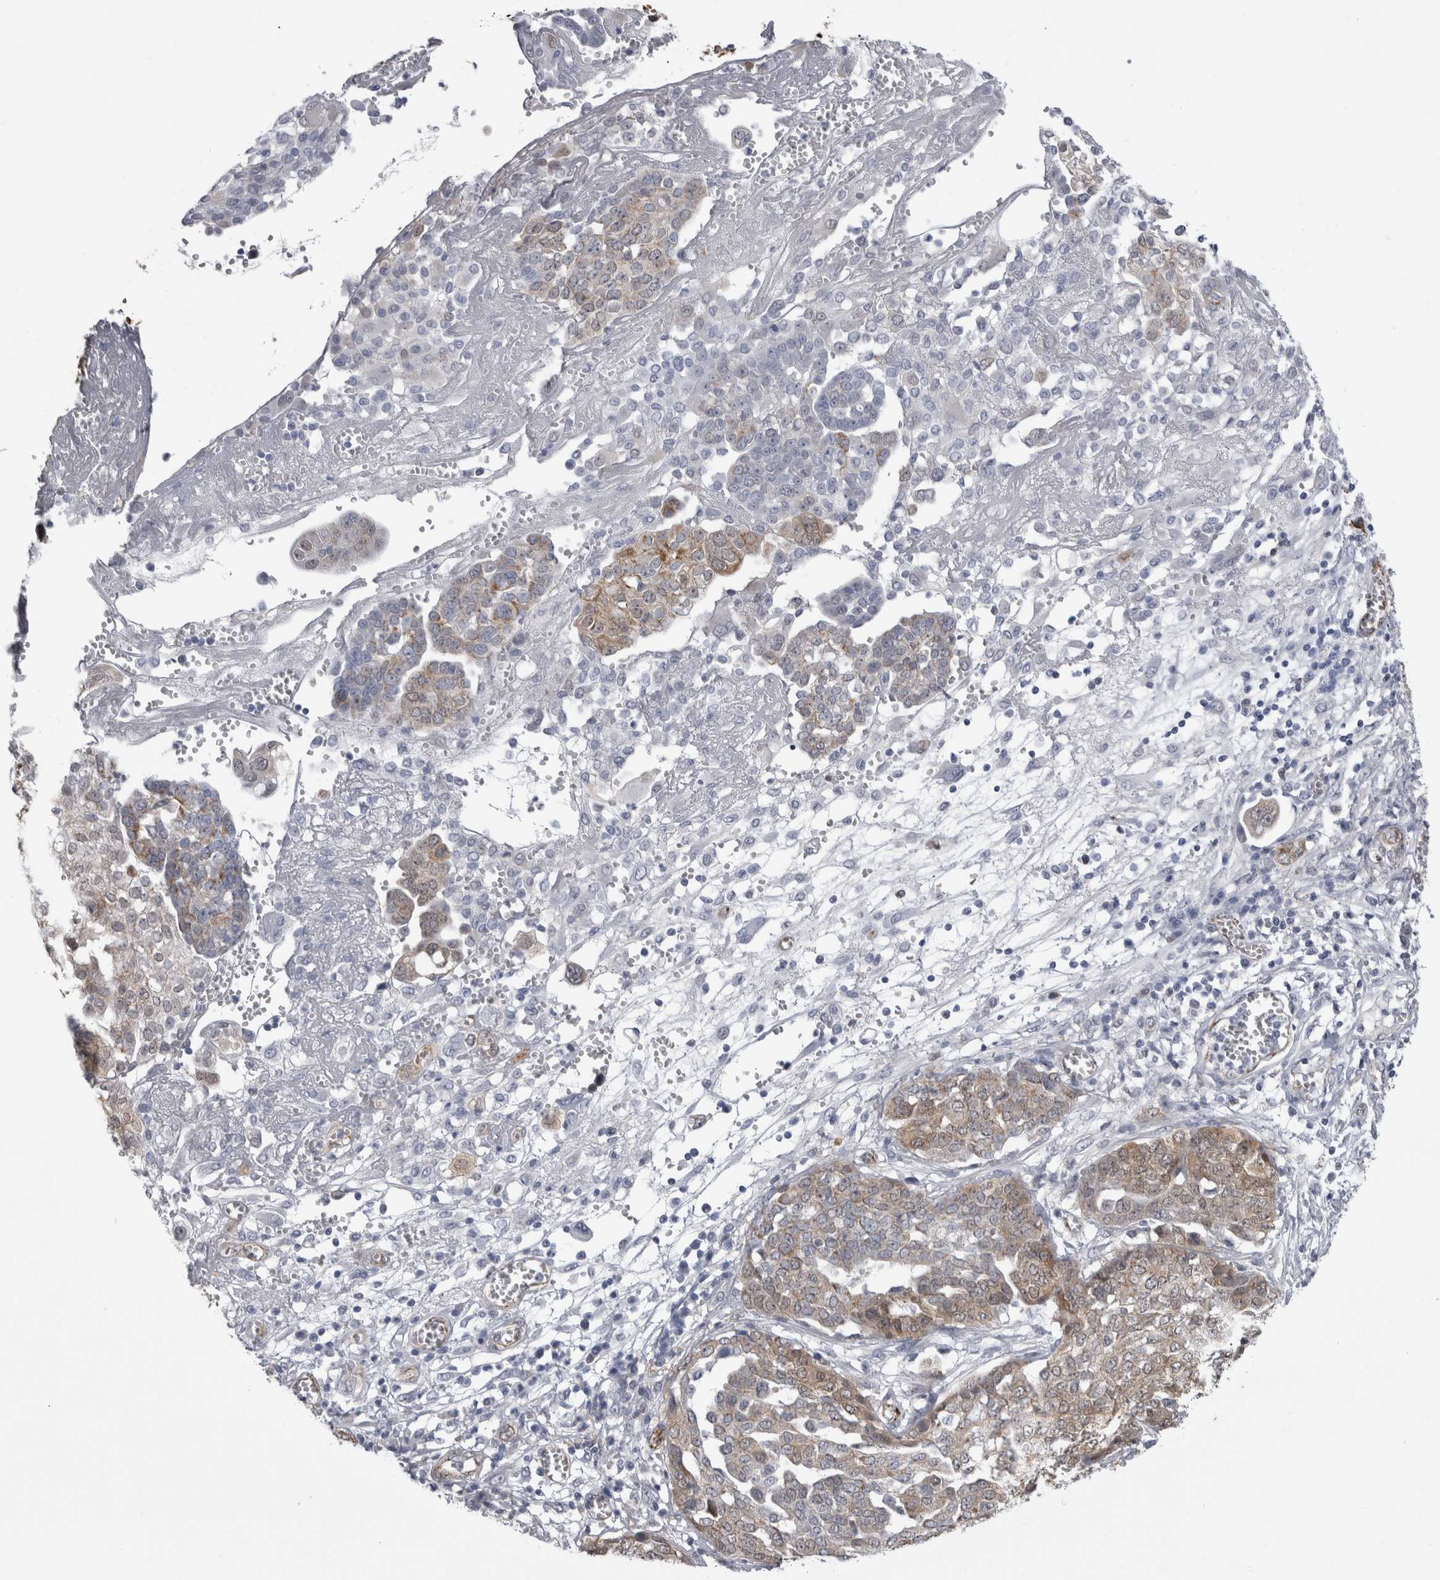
{"staining": {"intensity": "weak", "quantity": "25%-75%", "location": "cytoplasmic/membranous"}, "tissue": "ovarian cancer", "cell_type": "Tumor cells", "image_type": "cancer", "snomed": [{"axis": "morphology", "description": "Cystadenocarcinoma, serous, NOS"}, {"axis": "topography", "description": "Soft tissue"}, {"axis": "topography", "description": "Ovary"}], "caption": "Tumor cells show low levels of weak cytoplasmic/membranous staining in approximately 25%-75% of cells in ovarian cancer.", "gene": "ACOT7", "patient": {"sex": "female", "age": 57}}